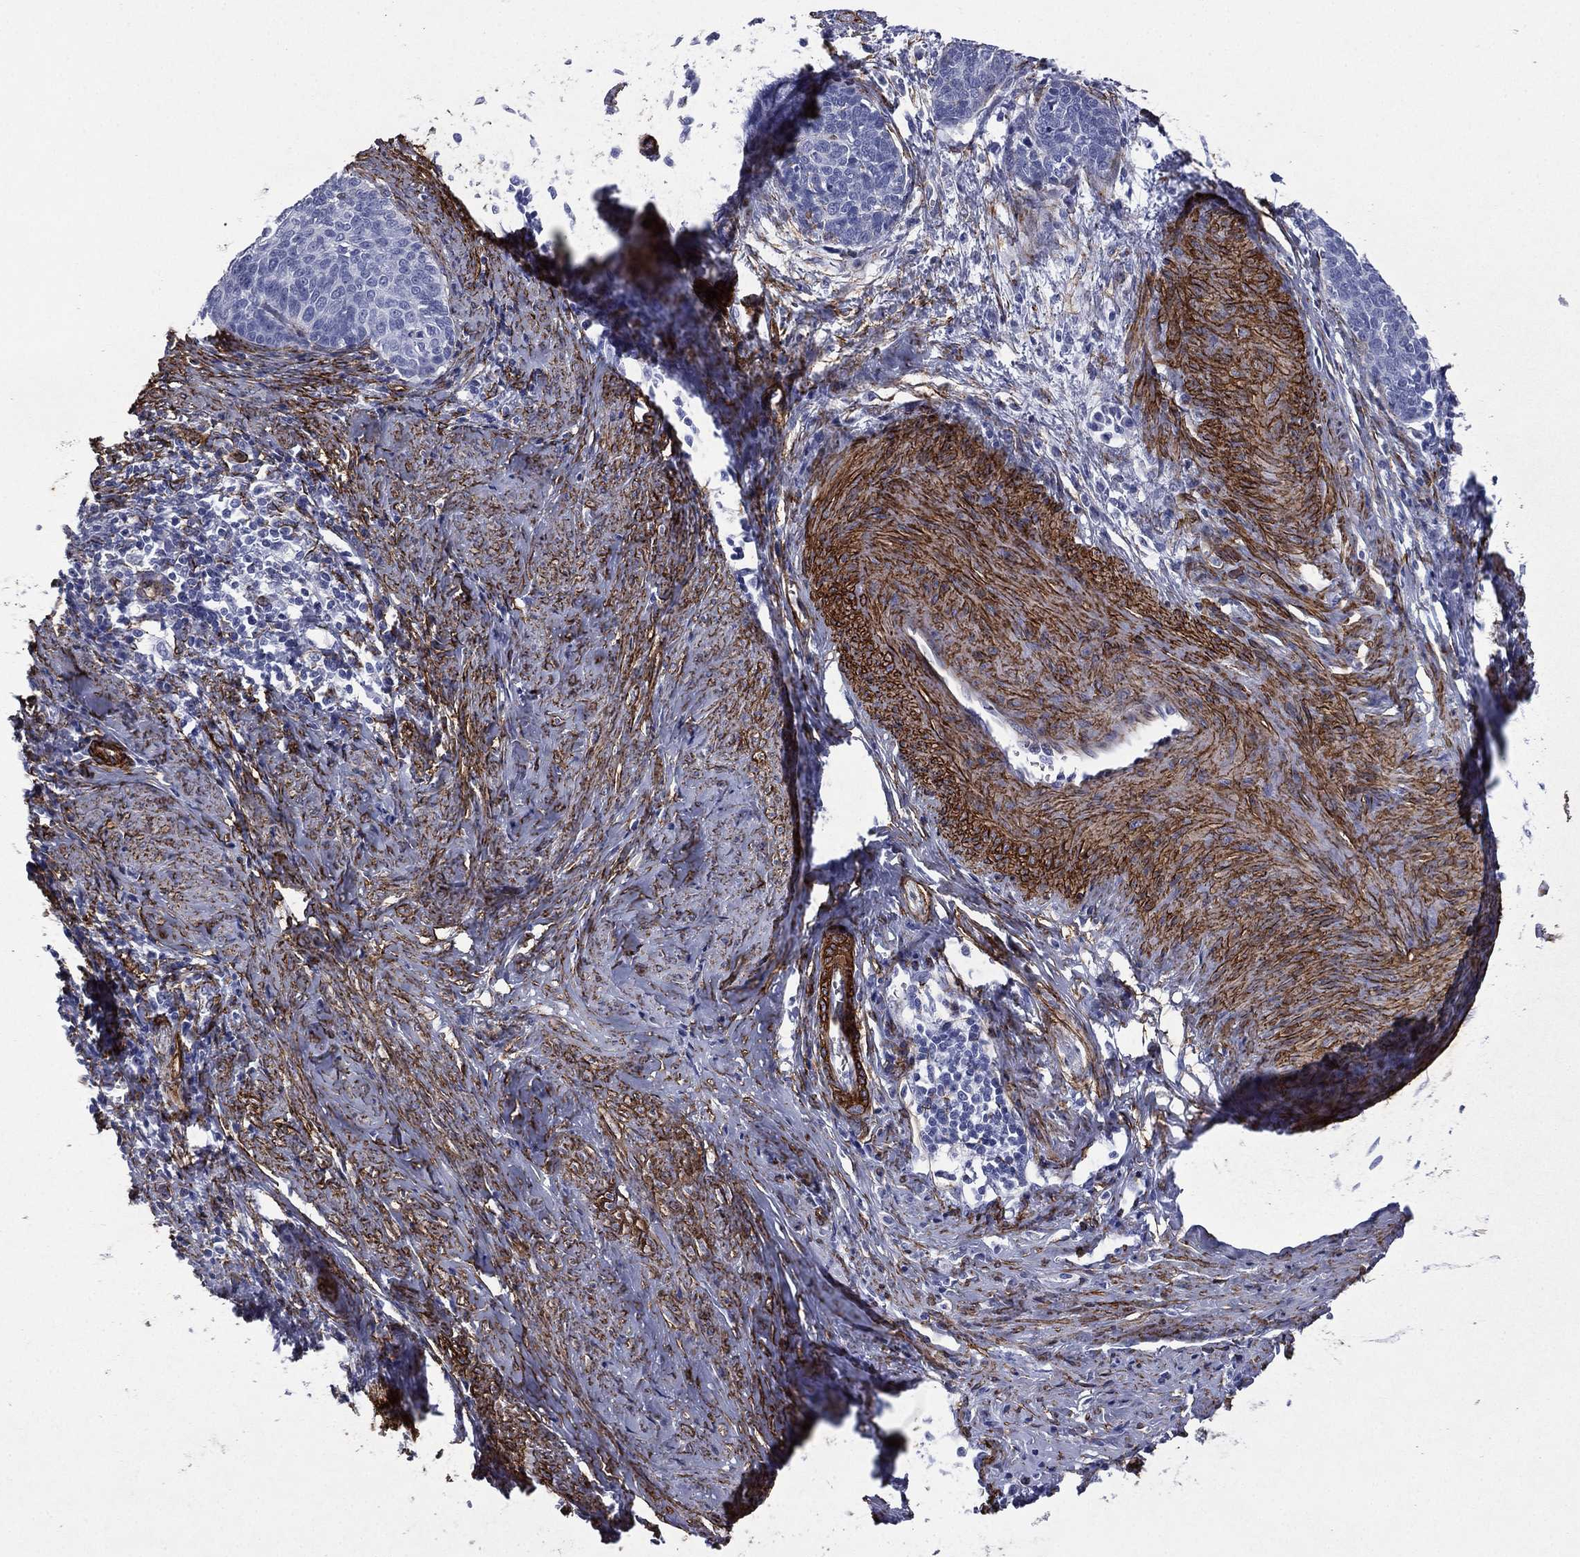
{"staining": {"intensity": "negative", "quantity": "none", "location": "none"}, "tissue": "cervical cancer", "cell_type": "Tumor cells", "image_type": "cancer", "snomed": [{"axis": "morphology", "description": "Normal tissue, NOS"}, {"axis": "morphology", "description": "Squamous cell carcinoma, NOS"}, {"axis": "topography", "description": "Cervix"}], "caption": "Cervical cancer stained for a protein using immunohistochemistry (IHC) reveals no positivity tumor cells.", "gene": "CAVIN3", "patient": {"sex": "female", "age": 39}}